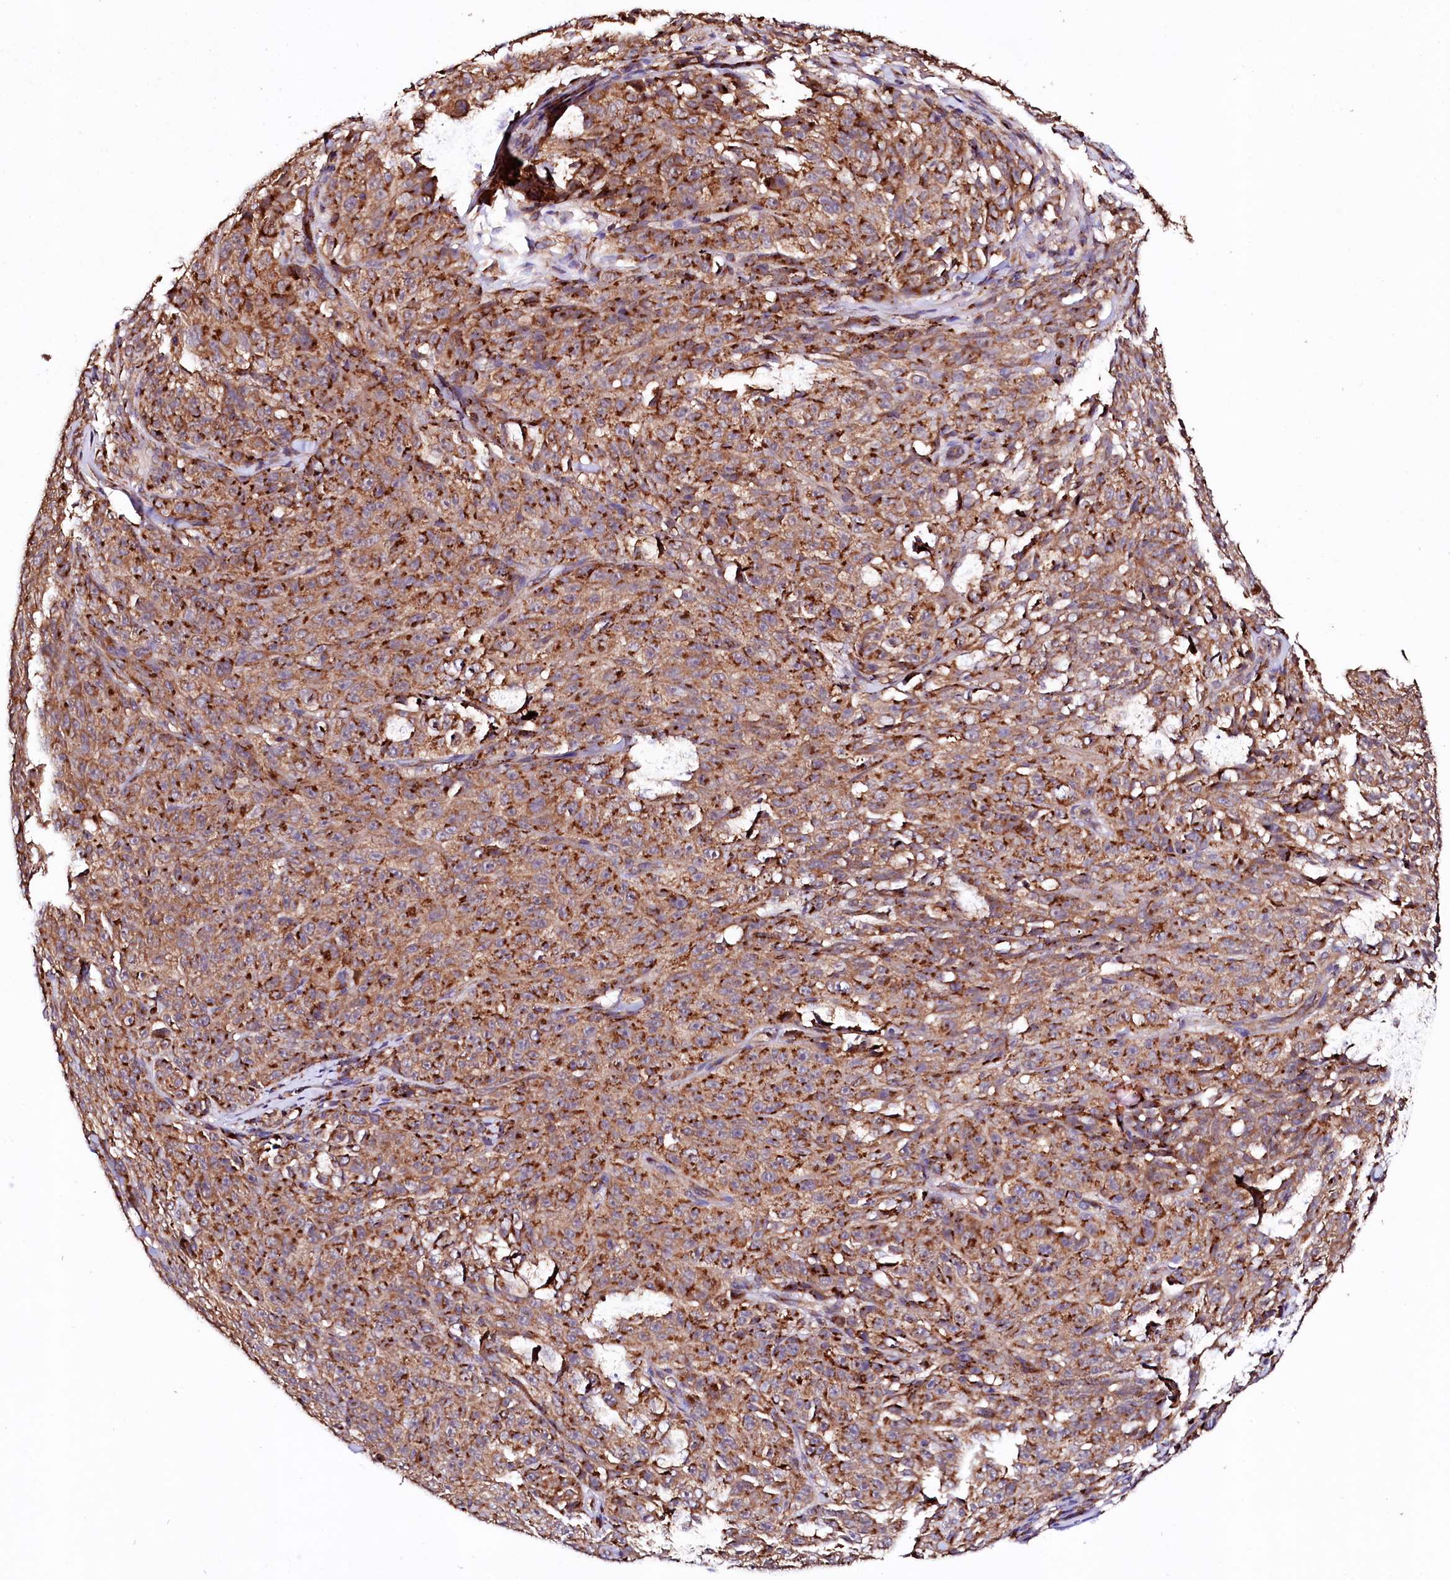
{"staining": {"intensity": "moderate", "quantity": ">75%", "location": "cytoplasmic/membranous"}, "tissue": "melanoma", "cell_type": "Tumor cells", "image_type": "cancer", "snomed": [{"axis": "morphology", "description": "Malignant melanoma, NOS"}, {"axis": "topography", "description": "Skin"}], "caption": "Brown immunohistochemical staining in malignant melanoma displays moderate cytoplasmic/membranous expression in approximately >75% of tumor cells.", "gene": "ST3GAL1", "patient": {"sex": "female", "age": 82}}